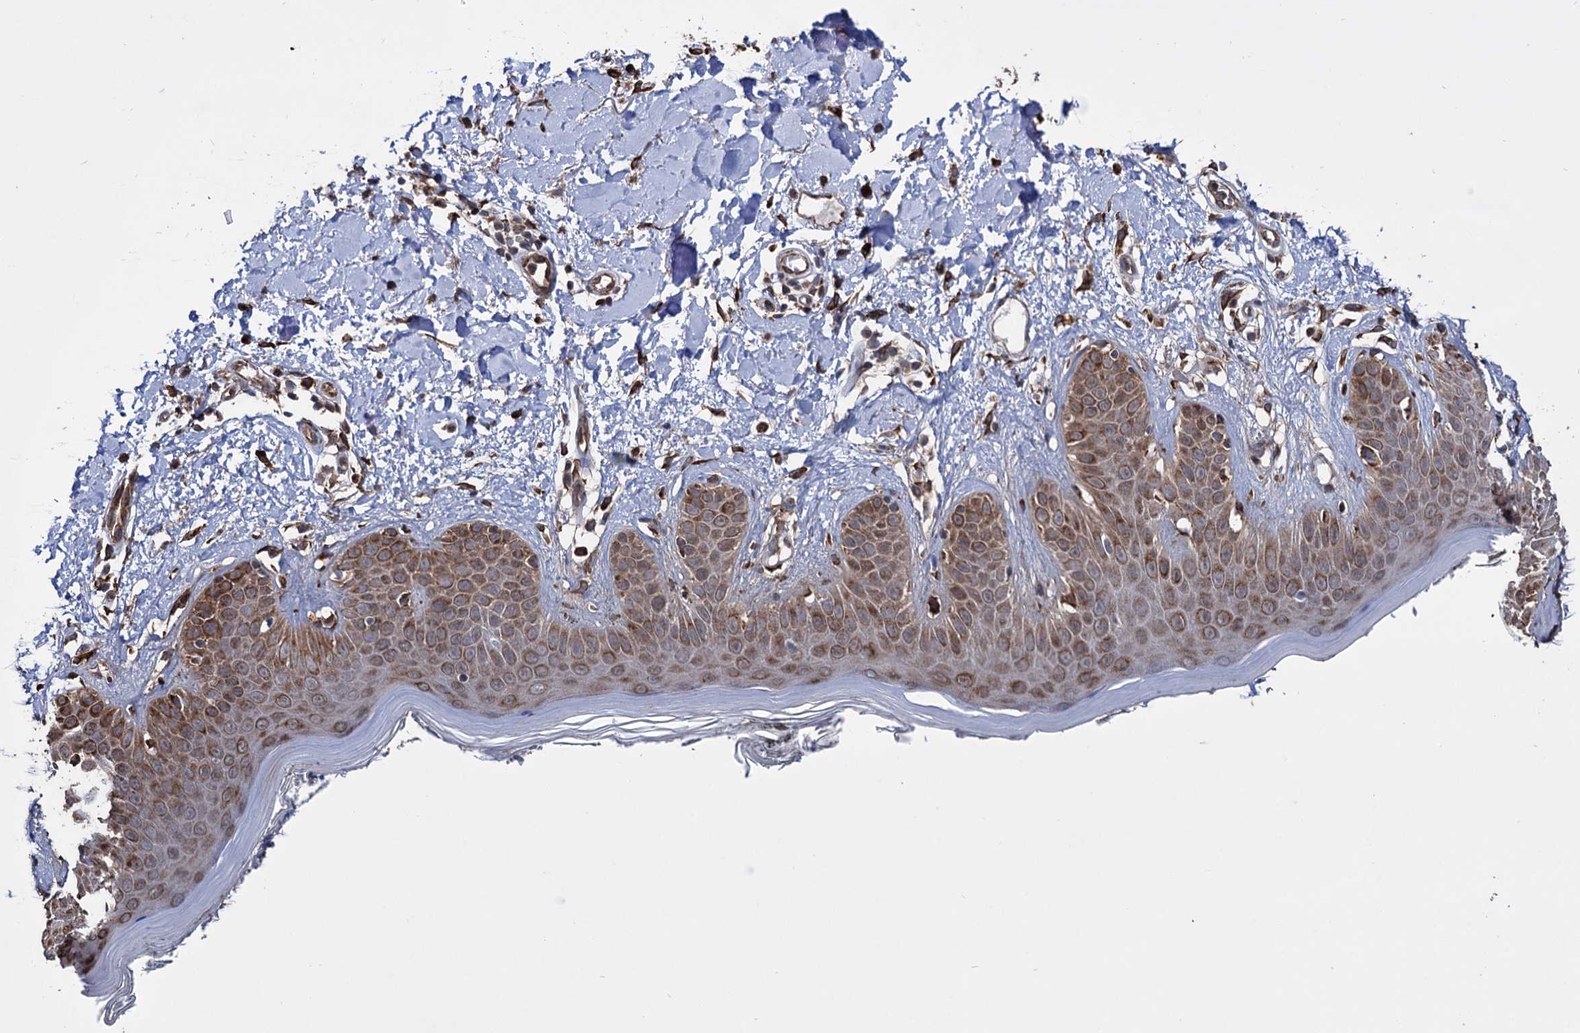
{"staining": {"intensity": "moderate", "quantity": ">75%", "location": "cytoplasmic/membranous"}, "tissue": "skin", "cell_type": "Fibroblasts", "image_type": "normal", "snomed": [{"axis": "morphology", "description": "Normal tissue, NOS"}, {"axis": "topography", "description": "Skin"}], "caption": "Fibroblasts demonstrate medium levels of moderate cytoplasmic/membranous staining in about >75% of cells in normal human skin.", "gene": "CDAN1", "patient": {"sex": "female", "age": 64}}